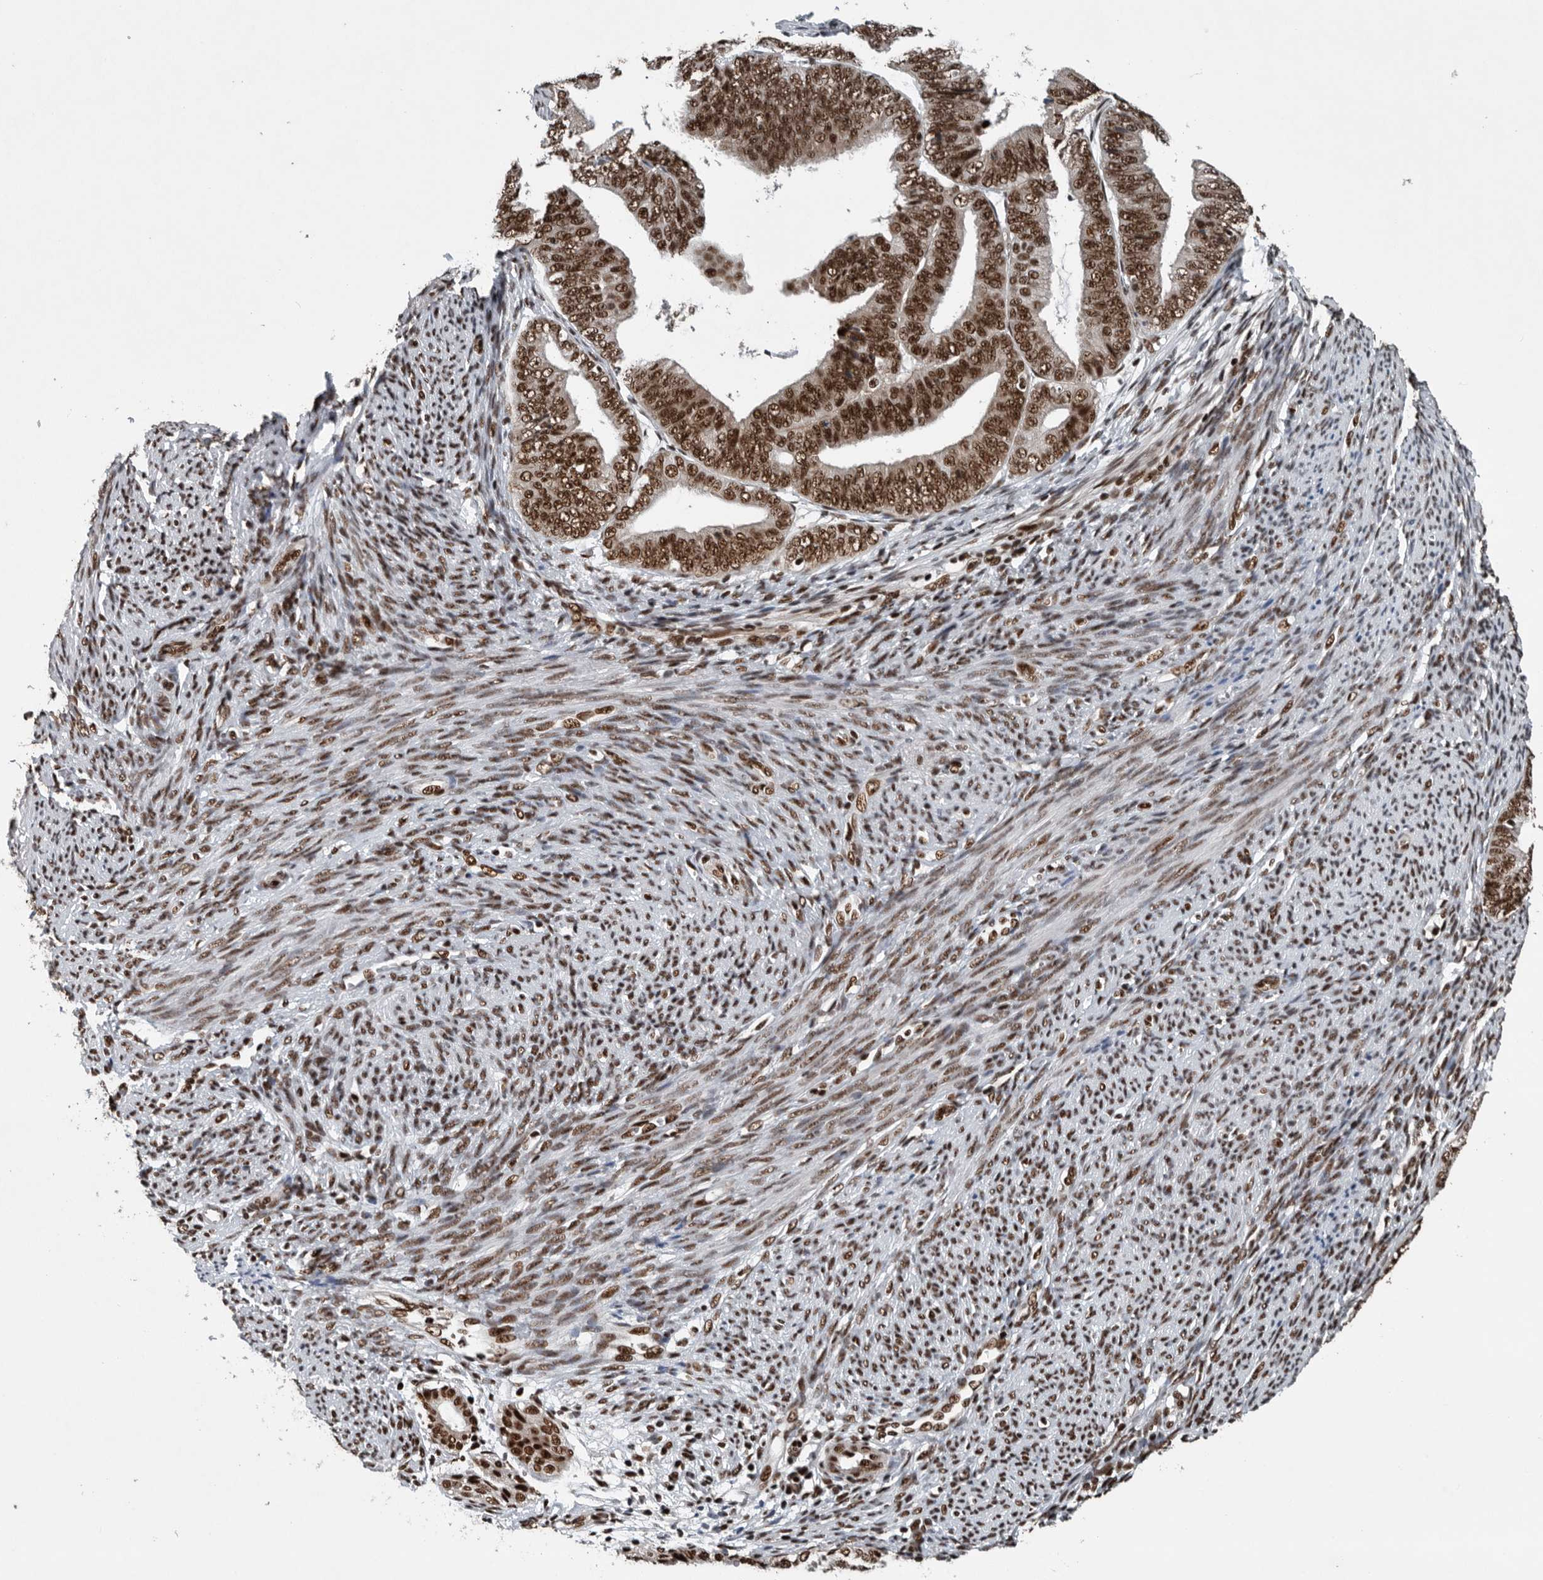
{"staining": {"intensity": "strong", "quantity": ">75%", "location": "nuclear"}, "tissue": "endometrial cancer", "cell_type": "Tumor cells", "image_type": "cancer", "snomed": [{"axis": "morphology", "description": "Adenocarcinoma, NOS"}, {"axis": "topography", "description": "Endometrium"}], "caption": "Human endometrial cancer stained with a brown dye exhibits strong nuclear positive positivity in about >75% of tumor cells.", "gene": "SENP7", "patient": {"sex": "female", "age": 63}}